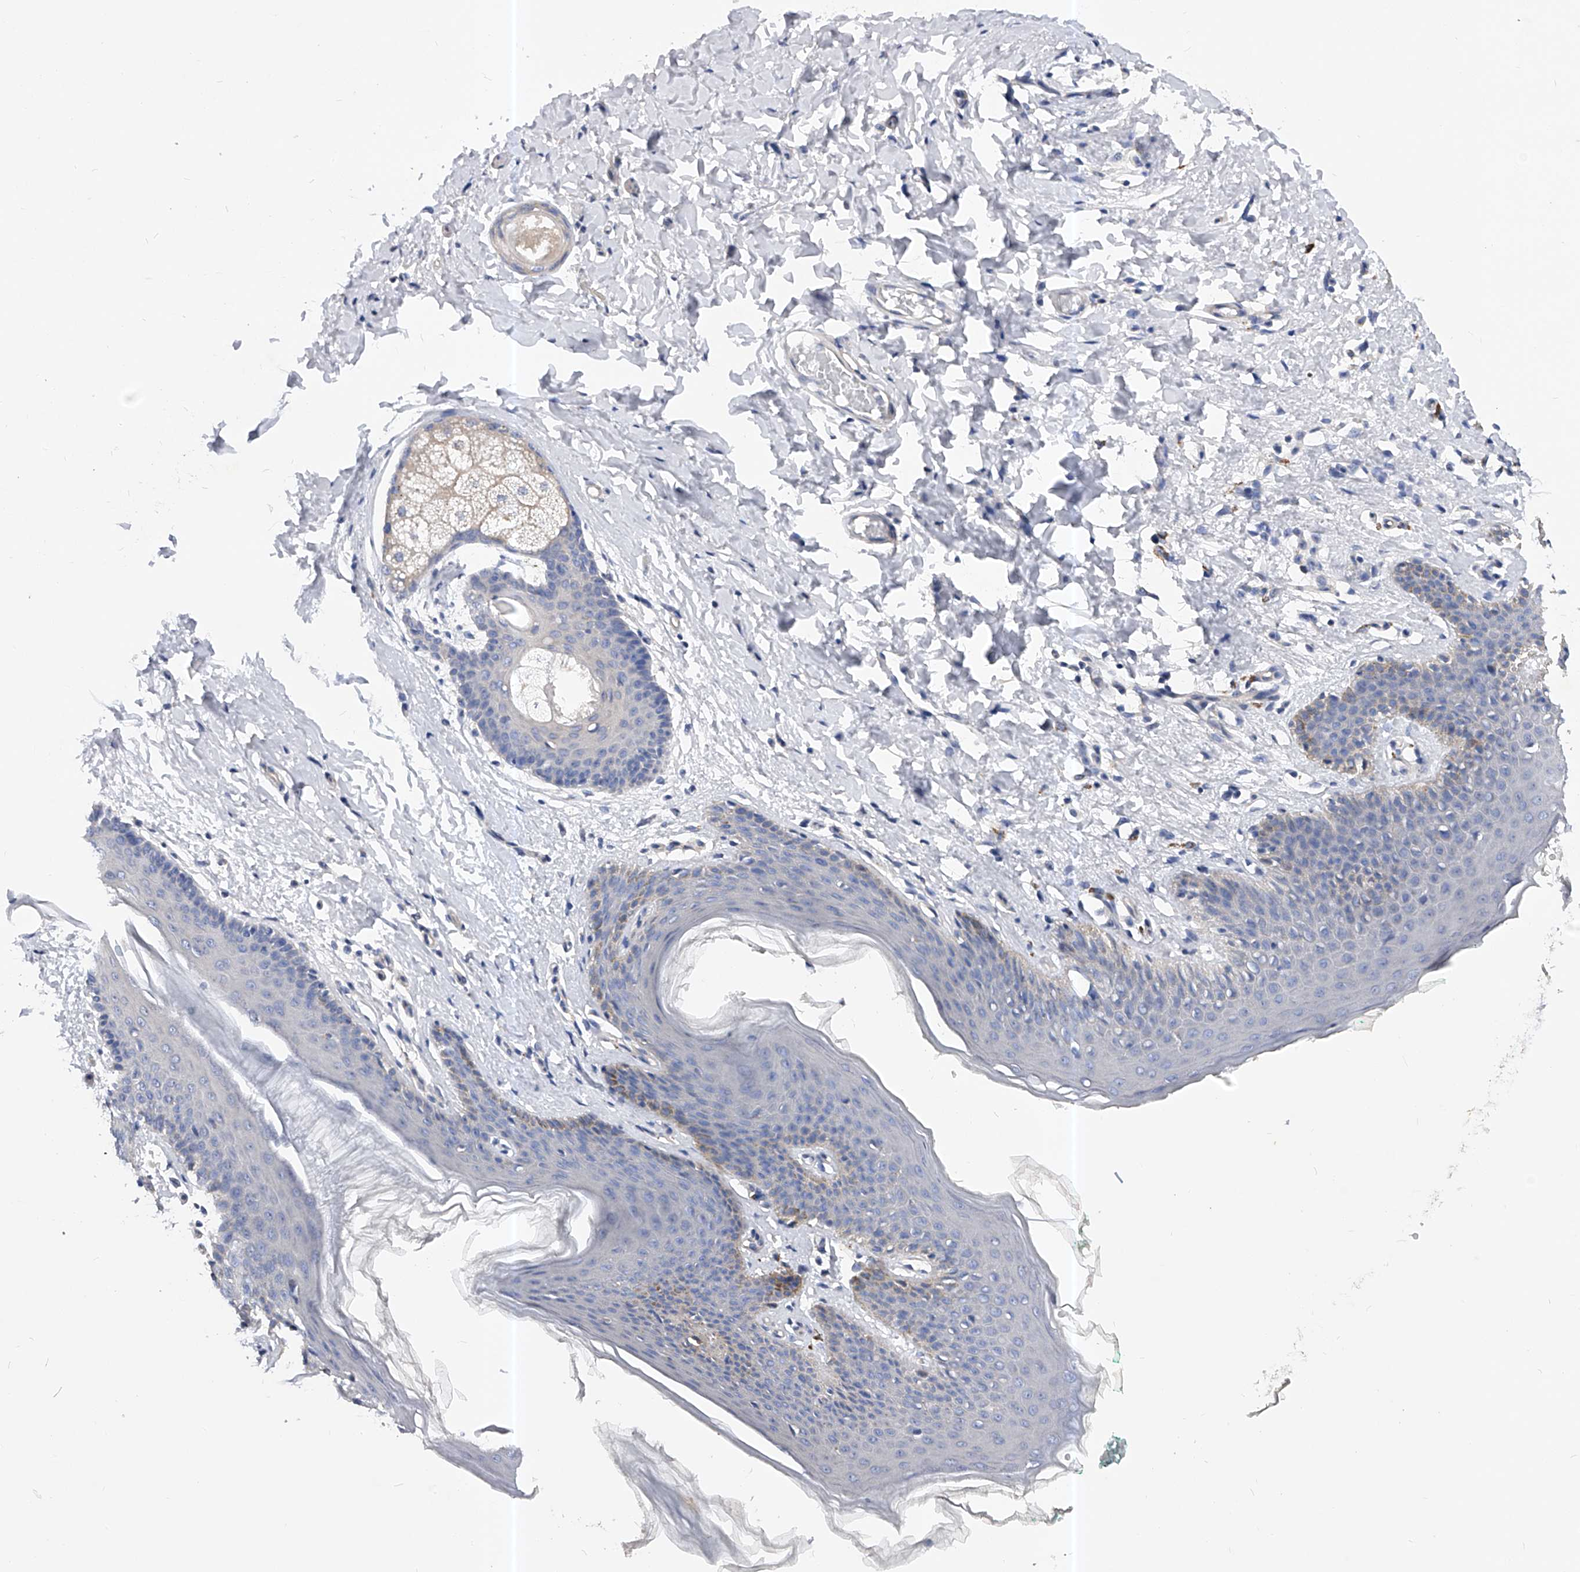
{"staining": {"intensity": "weak", "quantity": "<25%", "location": "cytoplasmic/membranous"}, "tissue": "skin", "cell_type": "Epidermal cells", "image_type": "normal", "snomed": [{"axis": "morphology", "description": "Normal tissue, NOS"}, {"axis": "topography", "description": "Vulva"}], "caption": "An immunohistochemistry (IHC) image of normal skin is shown. There is no staining in epidermal cells of skin. The staining was performed using DAB (3,3'-diaminobenzidine) to visualize the protein expression in brown, while the nuclei were stained in blue with hematoxylin (Magnification: 20x).", "gene": "PPP5C", "patient": {"sex": "female", "age": 66}}